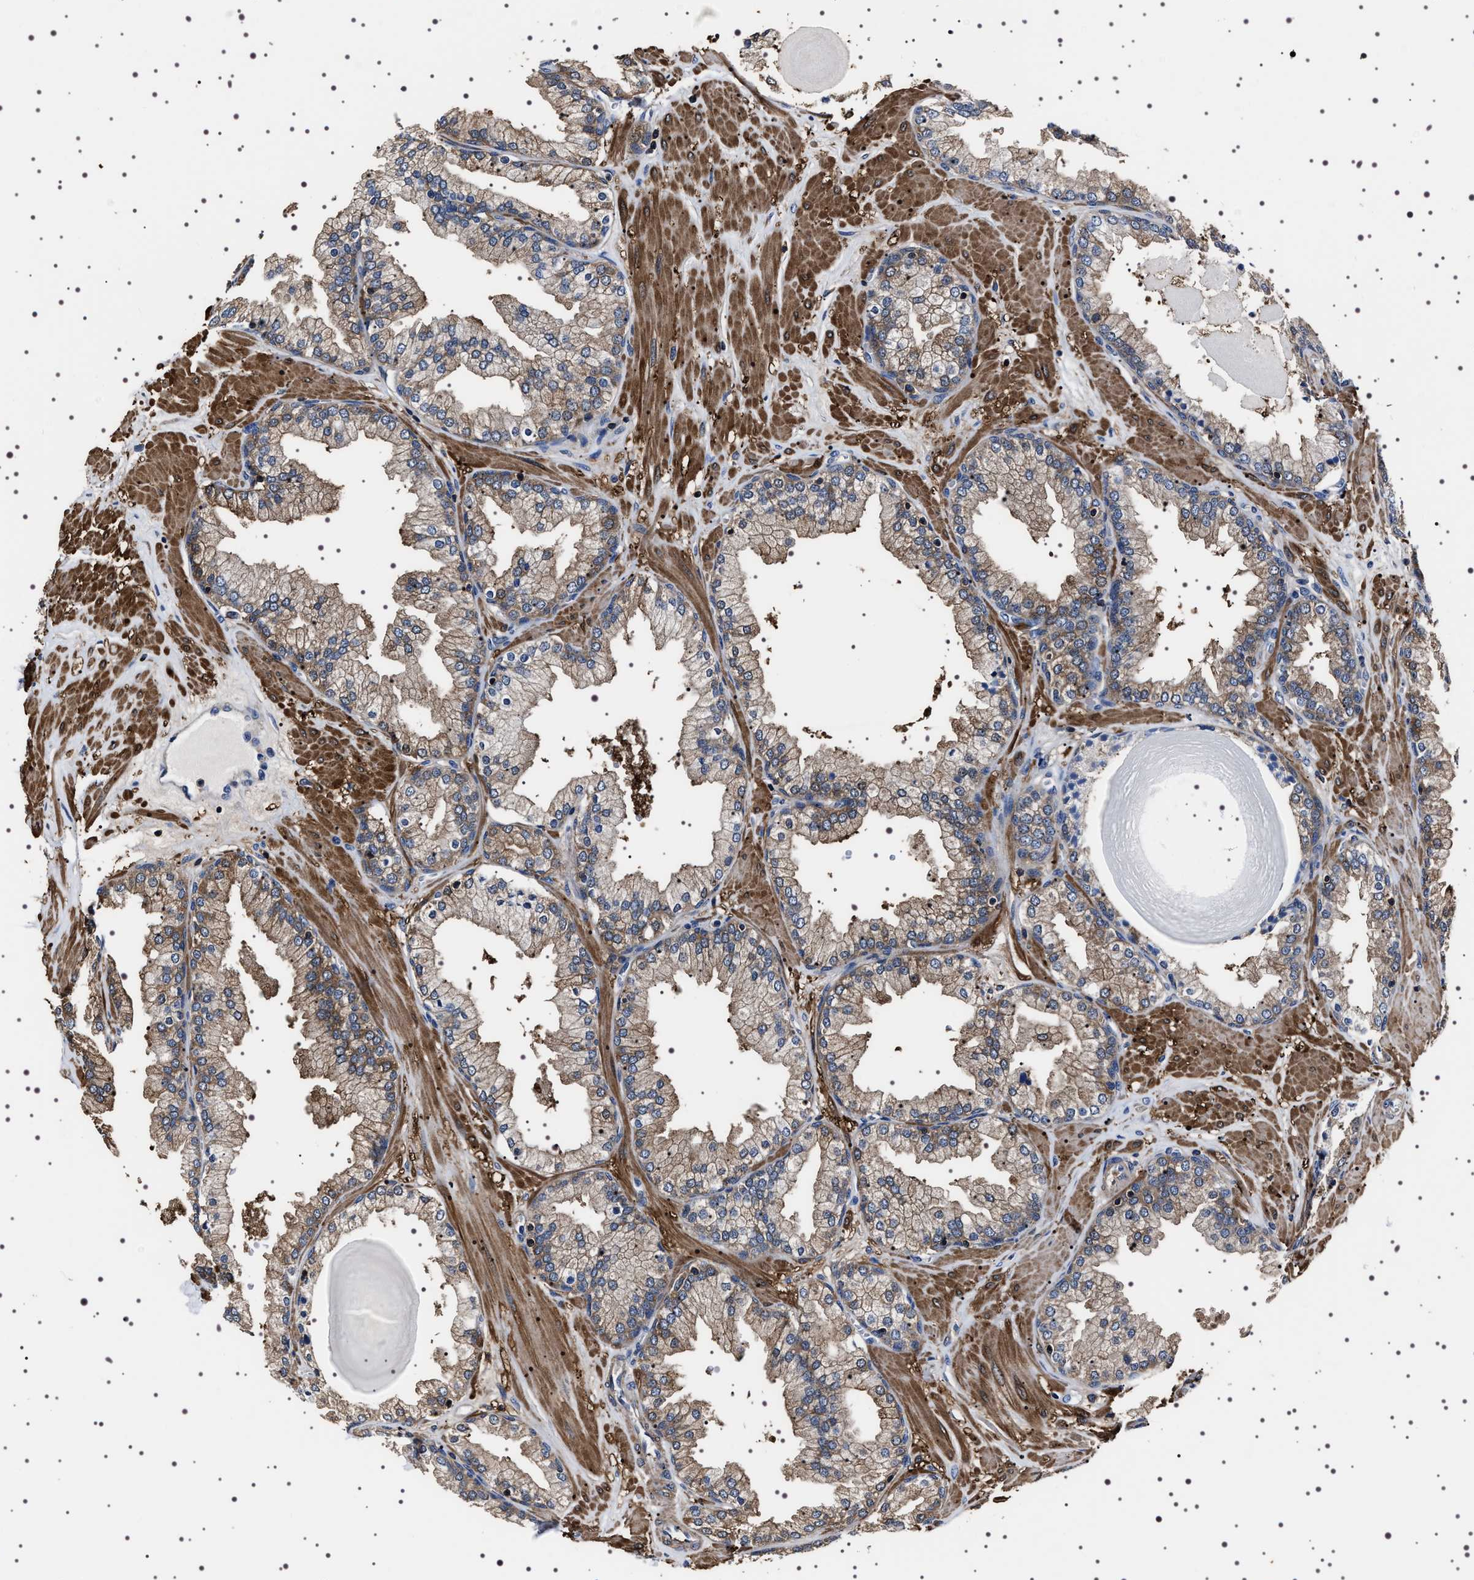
{"staining": {"intensity": "moderate", "quantity": ">75%", "location": "cytoplasmic/membranous,nuclear"}, "tissue": "prostate", "cell_type": "Glandular cells", "image_type": "normal", "snomed": [{"axis": "morphology", "description": "Normal tissue, NOS"}, {"axis": "topography", "description": "Prostate"}], "caption": "IHC (DAB) staining of normal human prostate reveals moderate cytoplasmic/membranous,nuclear protein staining in approximately >75% of glandular cells. (DAB IHC with brightfield microscopy, high magnification).", "gene": "WDR1", "patient": {"sex": "male", "age": 51}}